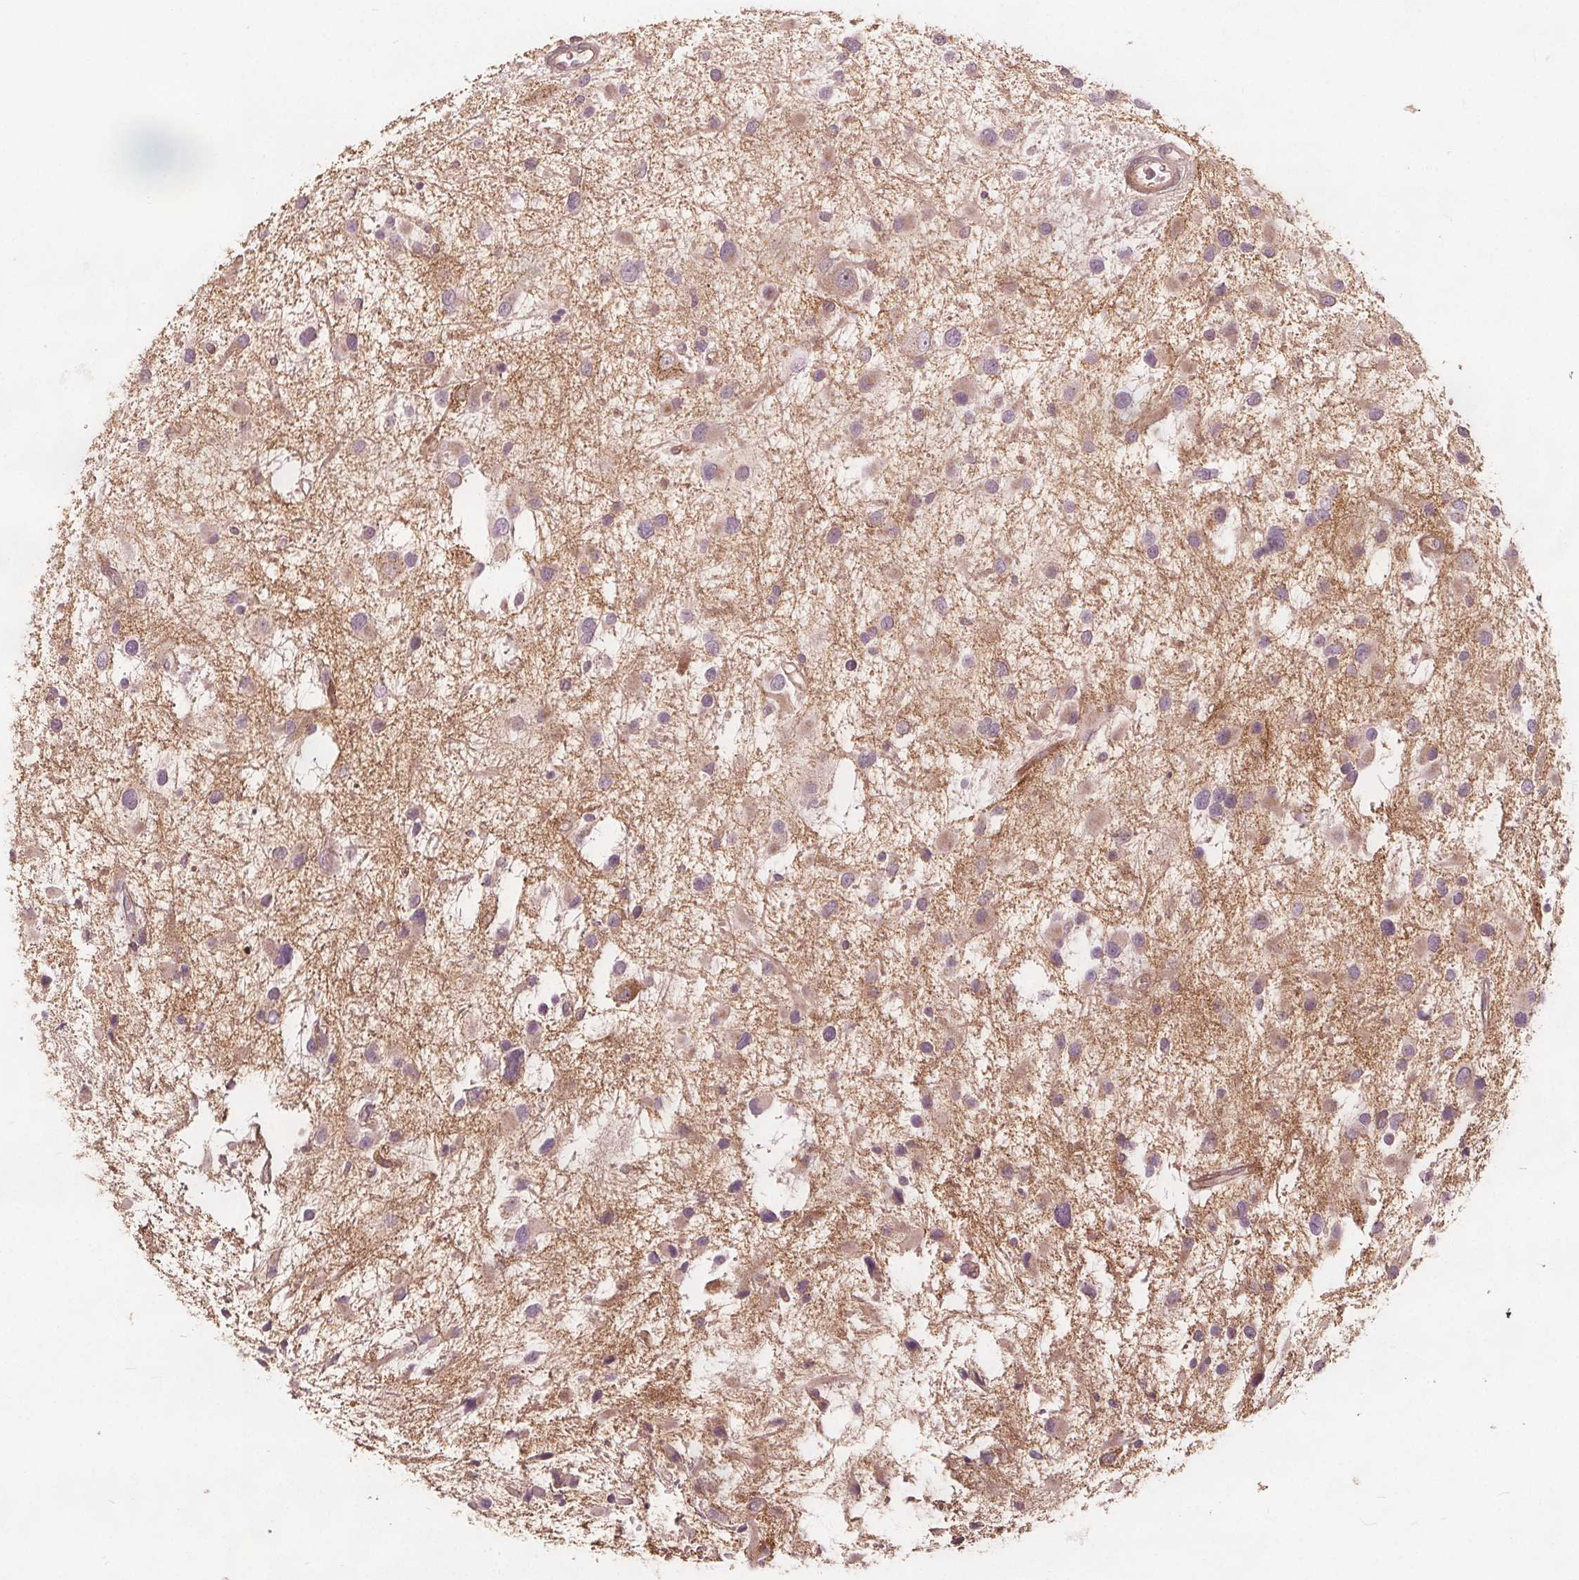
{"staining": {"intensity": "weak", "quantity": "25%-75%", "location": "cytoplasmic/membranous"}, "tissue": "glioma", "cell_type": "Tumor cells", "image_type": "cancer", "snomed": [{"axis": "morphology", "description": "Glioma, malignant, Low grade"}, {"axis": "topography", "description": "Brain"}], "caption": "About 25%-75% of tumor cells in malignant glioma (low-grade) exhibit weak cytoplasmic/membranous protein positivity as visualized by brown immunohistochemical staining.", "gene": "PTPRT", "patient": {"sex": "female", "age": 32}}